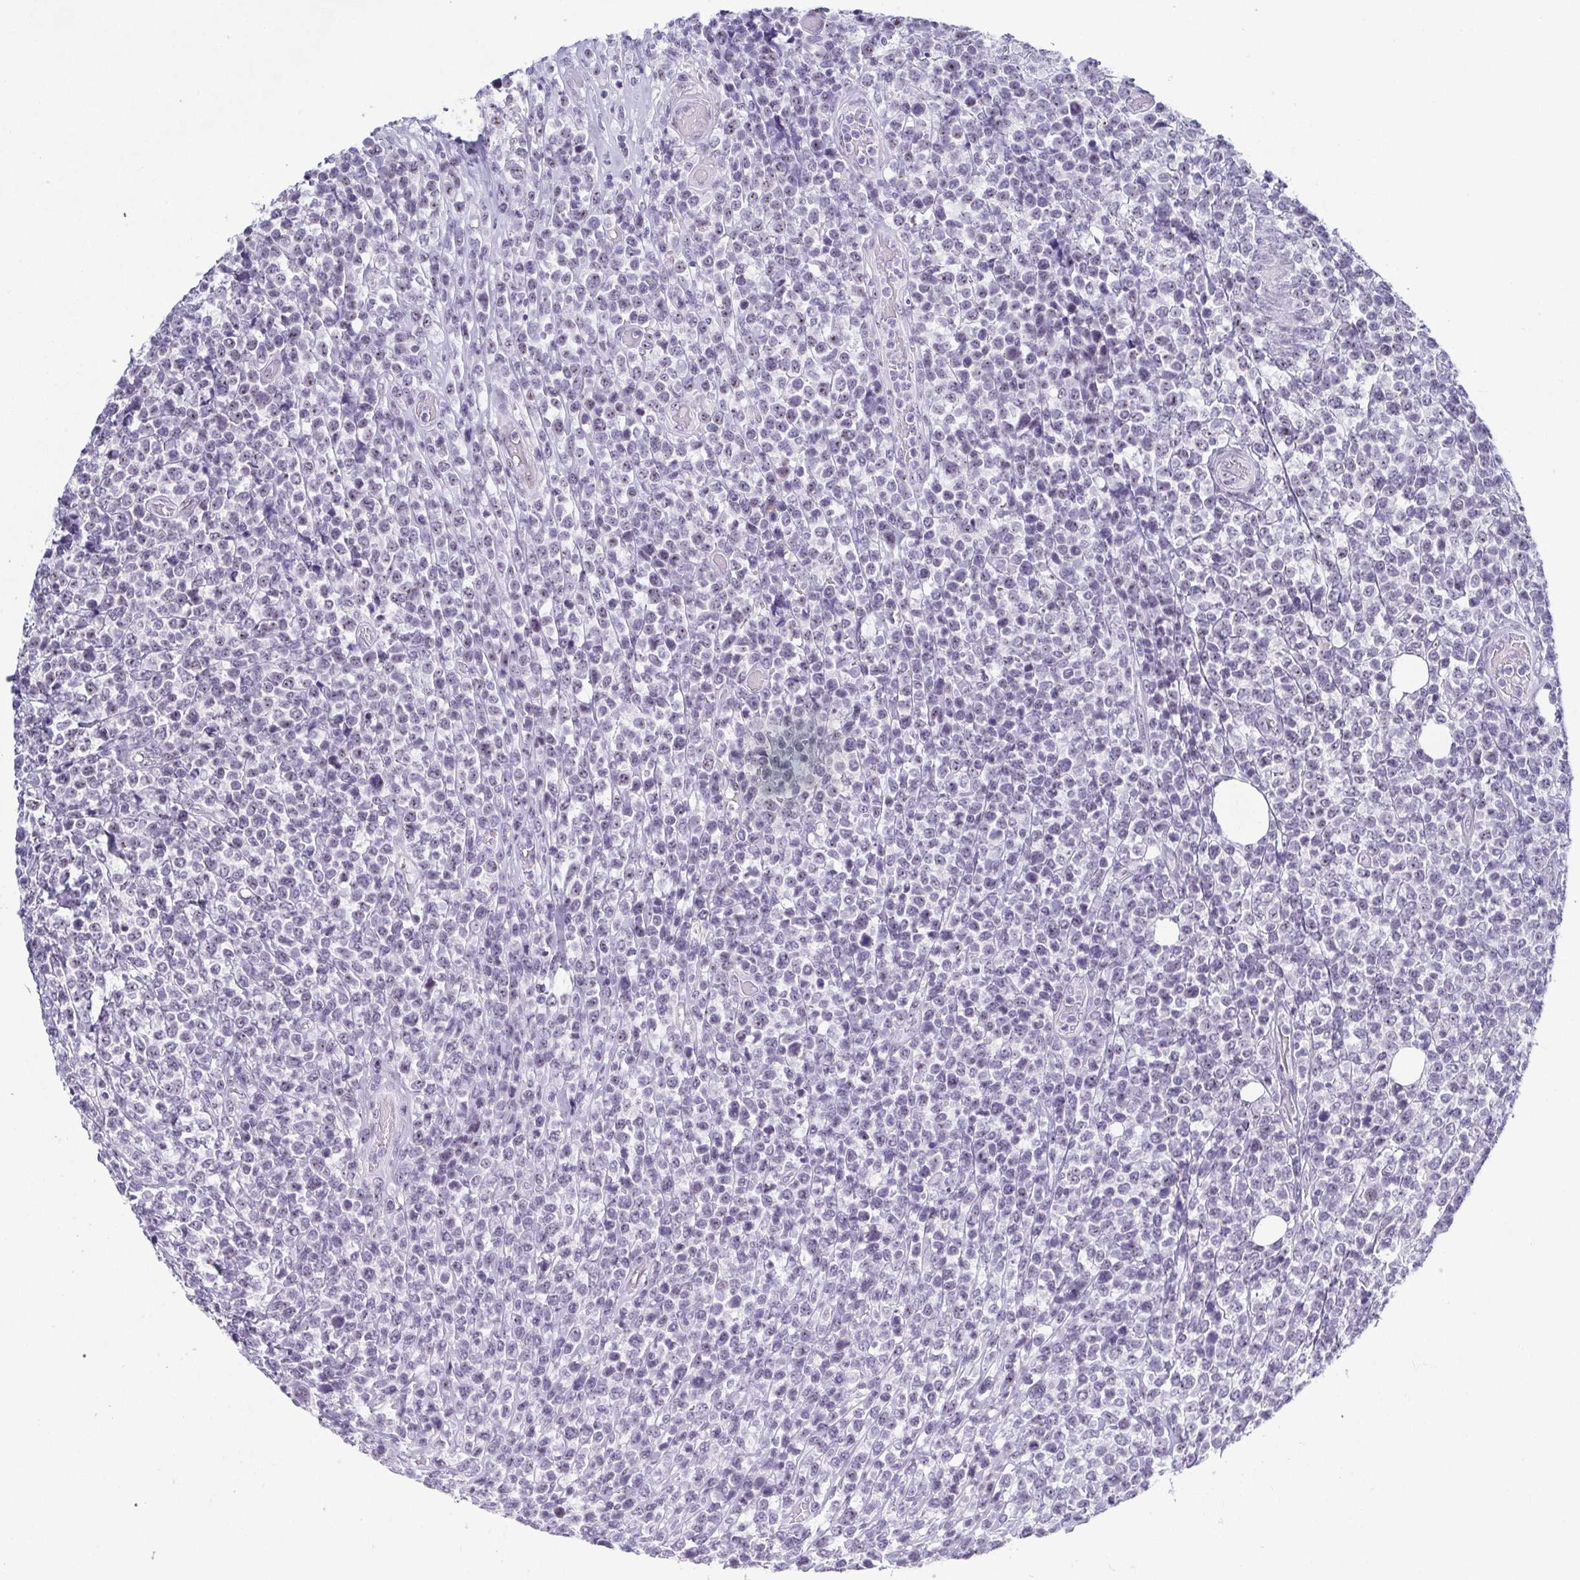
{"staining": {"intensity": "negative", "quantity": "none", "location": "none"}, "tissue": "lymphoma", "cell_type": "Tumor cells", "image_type": "cancer", "snomed": [{"axis": "morphology", "description": "Malignant lymphoma, non-Hodgkin's type, High grade"}, {"axis": "topography", "description": "Soft tissue"}], "caption": "Immunohistochemical staining of high-grade malignant lymphoma, non-Hodgkin's type displays no significant staining in tumor cells. The staining was performed using DAB (3,3'-diaminobenzidine) to visualize the protein expression in brown, while the nuclei were stained in blue with hematoxylin (Magnification: 20x).", "gene": "BZW1", "patient": {"sex": "female", "age": 56}}